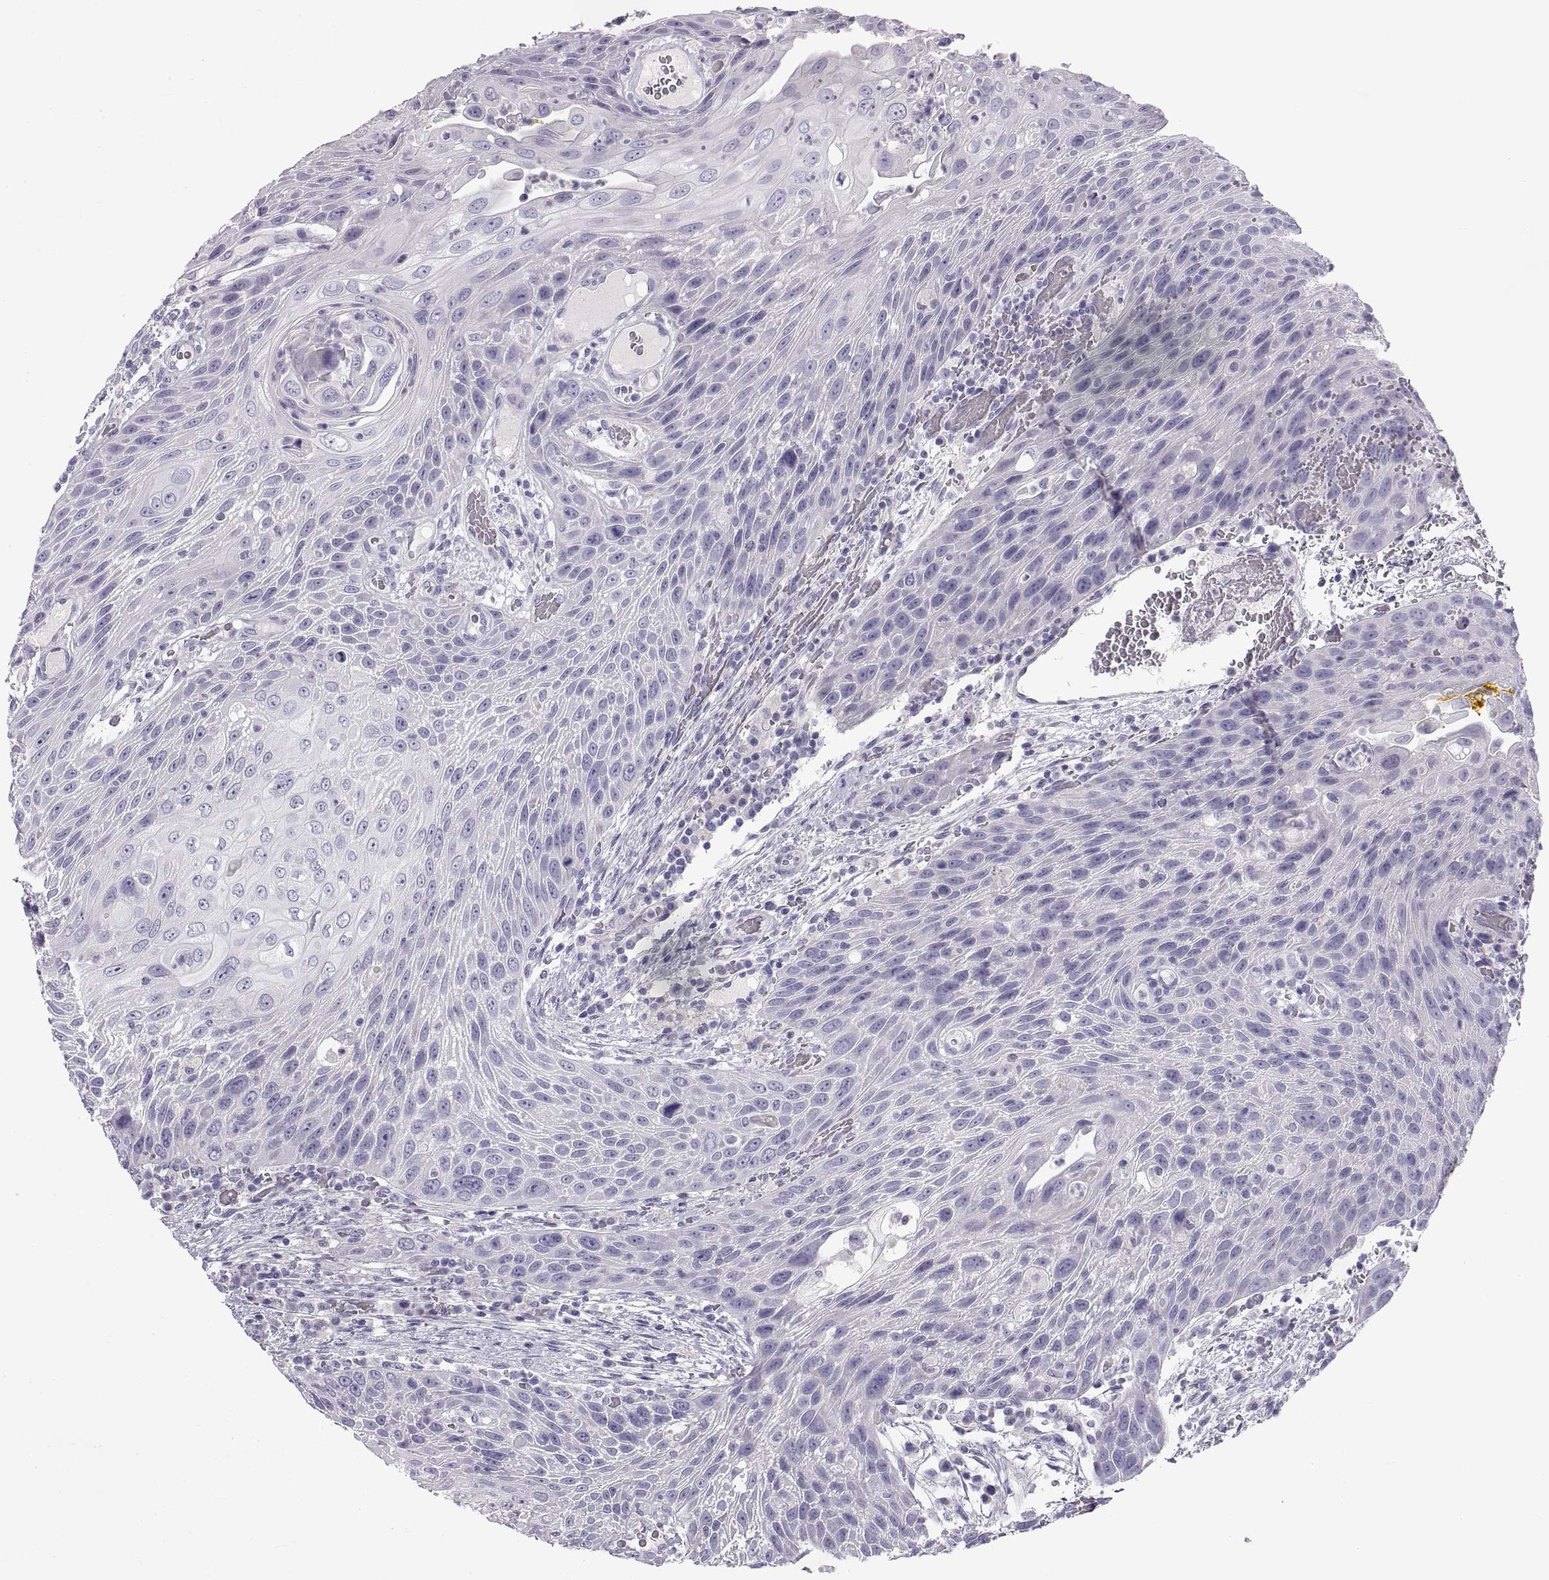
{"staining": {"intensity": "negative", "quantity": "none", "location": "none"}, "tissue": "head and neck cancer", "cell_type": "Tumor cells", "image_type": "cancer", "snomed": [{"axis": "morphology", "description": "Squamous cell carcinoma, NOS"}, {"axis": "topography", "description": "Head-Neck"}], "caption": "Immunohistochemistry photomicrograph of neoplastic tissue: head and neck cancer (squamous cell carcinoma) stained with DAB reveals no significant protein expression in tumor cells.", "gene": "CRYBB3", "patient": {"sex": "male", "age": 69}}